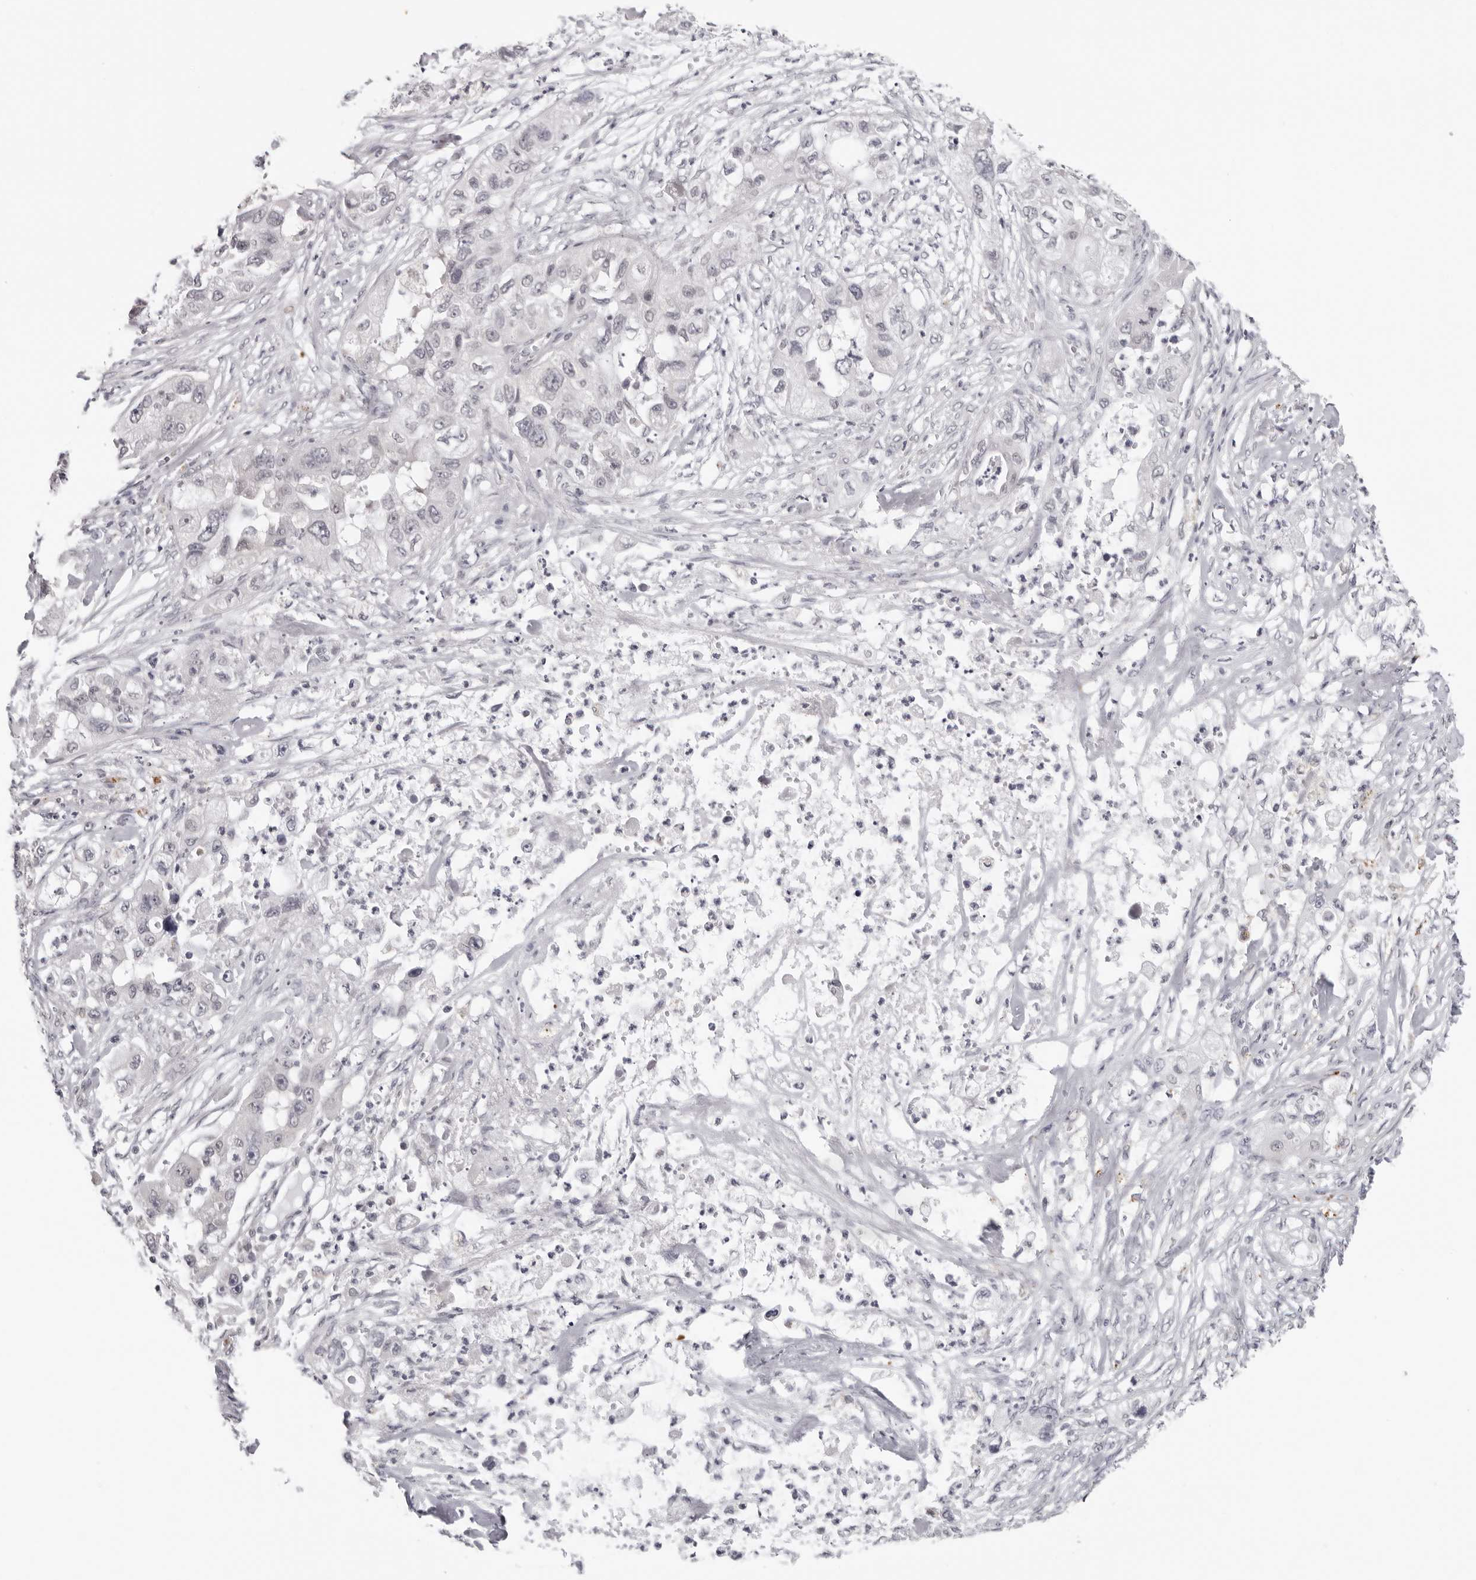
{"staining": {"intensity": "negative", "quantity": "none", "location": "none"}, "tissue": "pancreatic cancer", "cell_type": "Tumor cells", "image_type": "cancer", "snomed": [{"axis": "morphology", "description": "Adenocarcinoma, NOS"}, {"axis": "topography", "description": "Pancreas"}], "caption": "Immunohistochemistry image of human pancreatic cancer stained for a protein (brown), which exhibits no expression in tumor cells. (Stains: DAB immunohistochemistry (IHC) with hematoxylin counter stain, Microscopy: brightfield microscopy at high magnification).", "gene": "PRUNE1", "patient": {"sex": "female", "age": 78}}